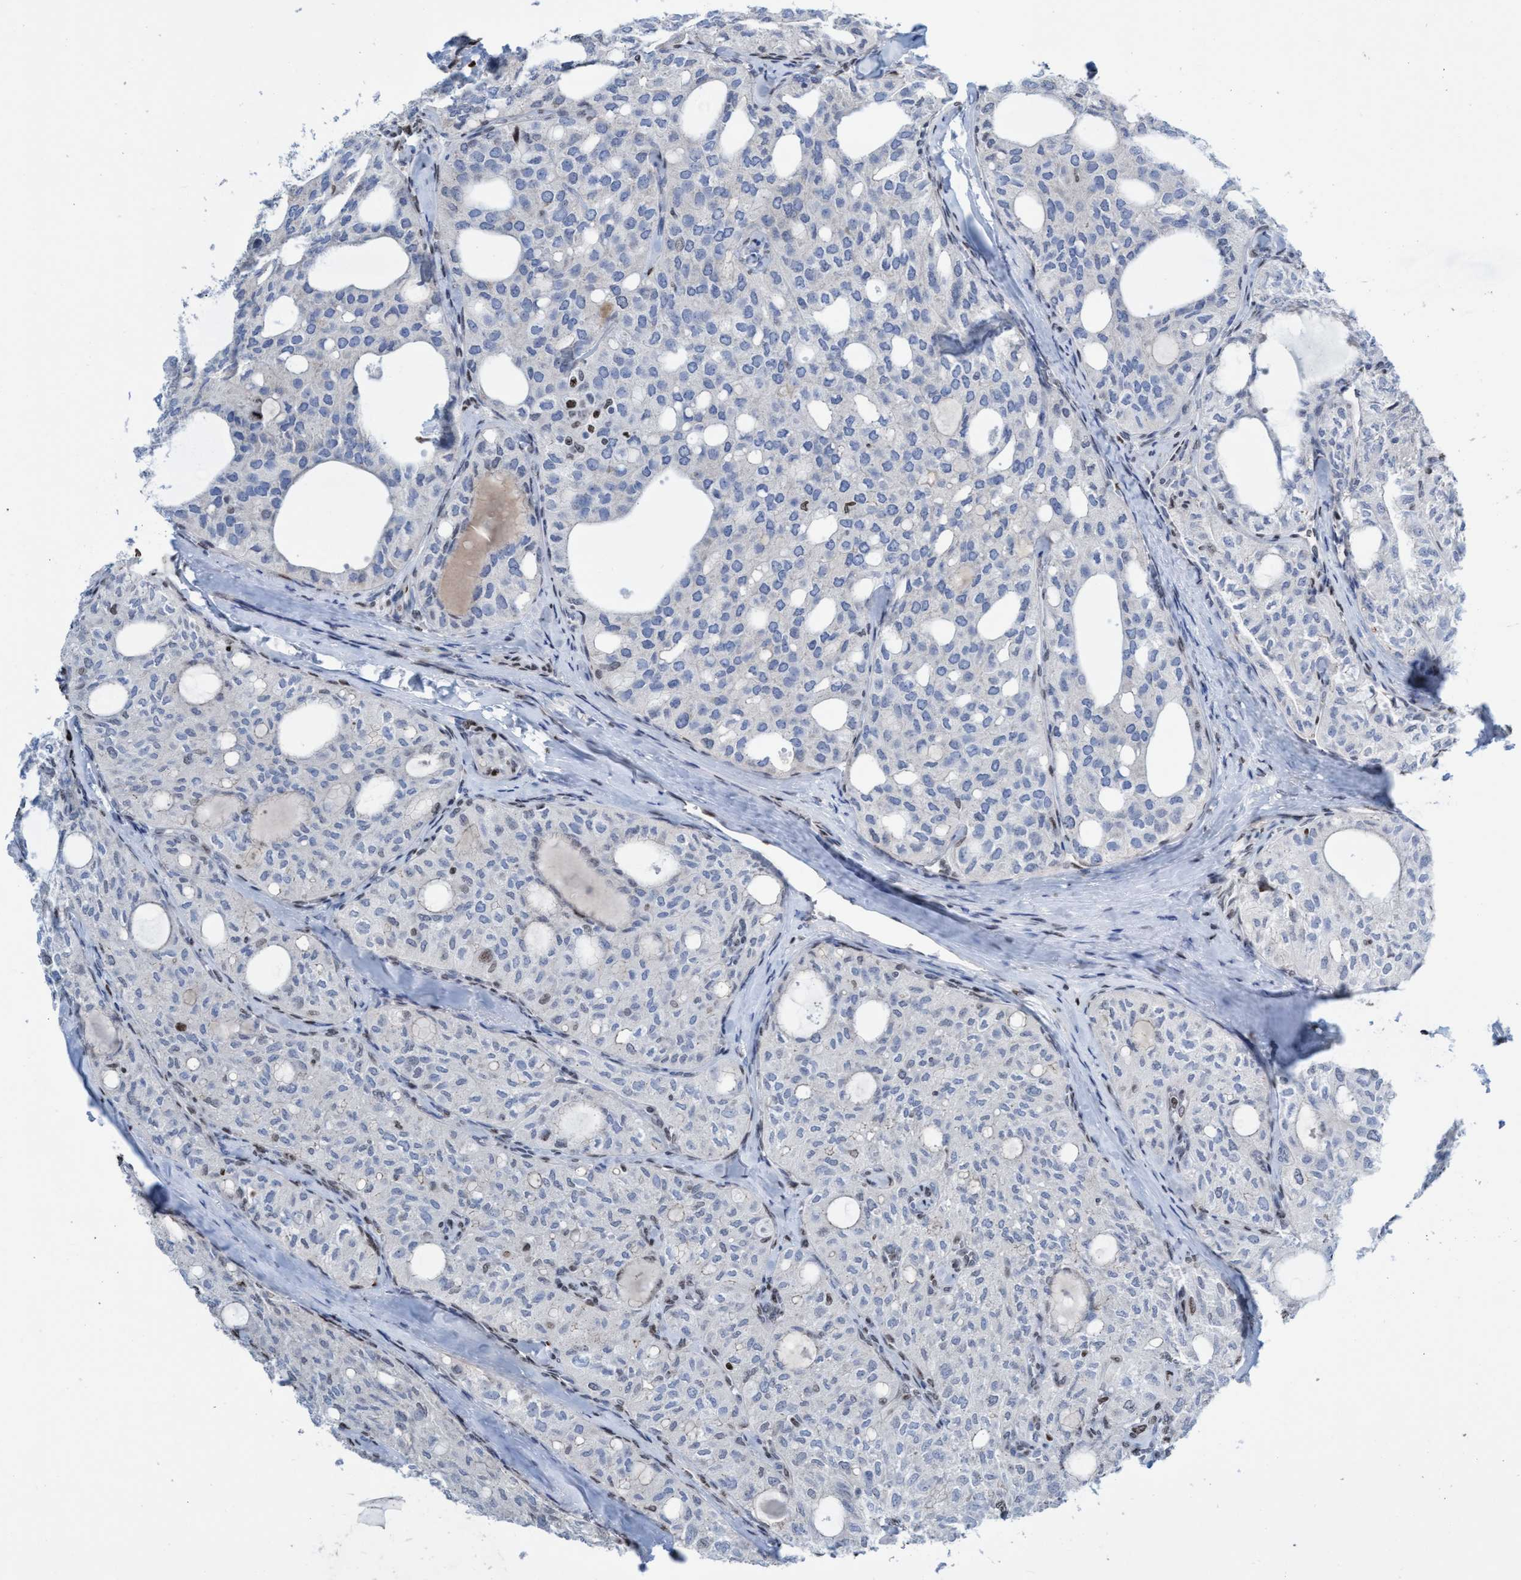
{"staining": {"intensity": "negative", "quantity": "none", "location": "none"}, "tissue": "thyroid cancer", "cell_type": "Tumor cells", "image_type": "cancer", "snomed": [{"axis": "morphology", "description": "Follicular adenoma carcinoma, NOS"}, {"axis": "topography", "description": "Thyroid gland"}], "caption": "High power microscopy micrograph of an immunohistochemistry micrograph of thyroid cancer, revealing no significant expression in tumor cells. (DAB immunohistochemistry visualized using brightfield microscopy, high magnification).", "gene": "CBX2", "patient": {"sex": "male", "age": 75}}